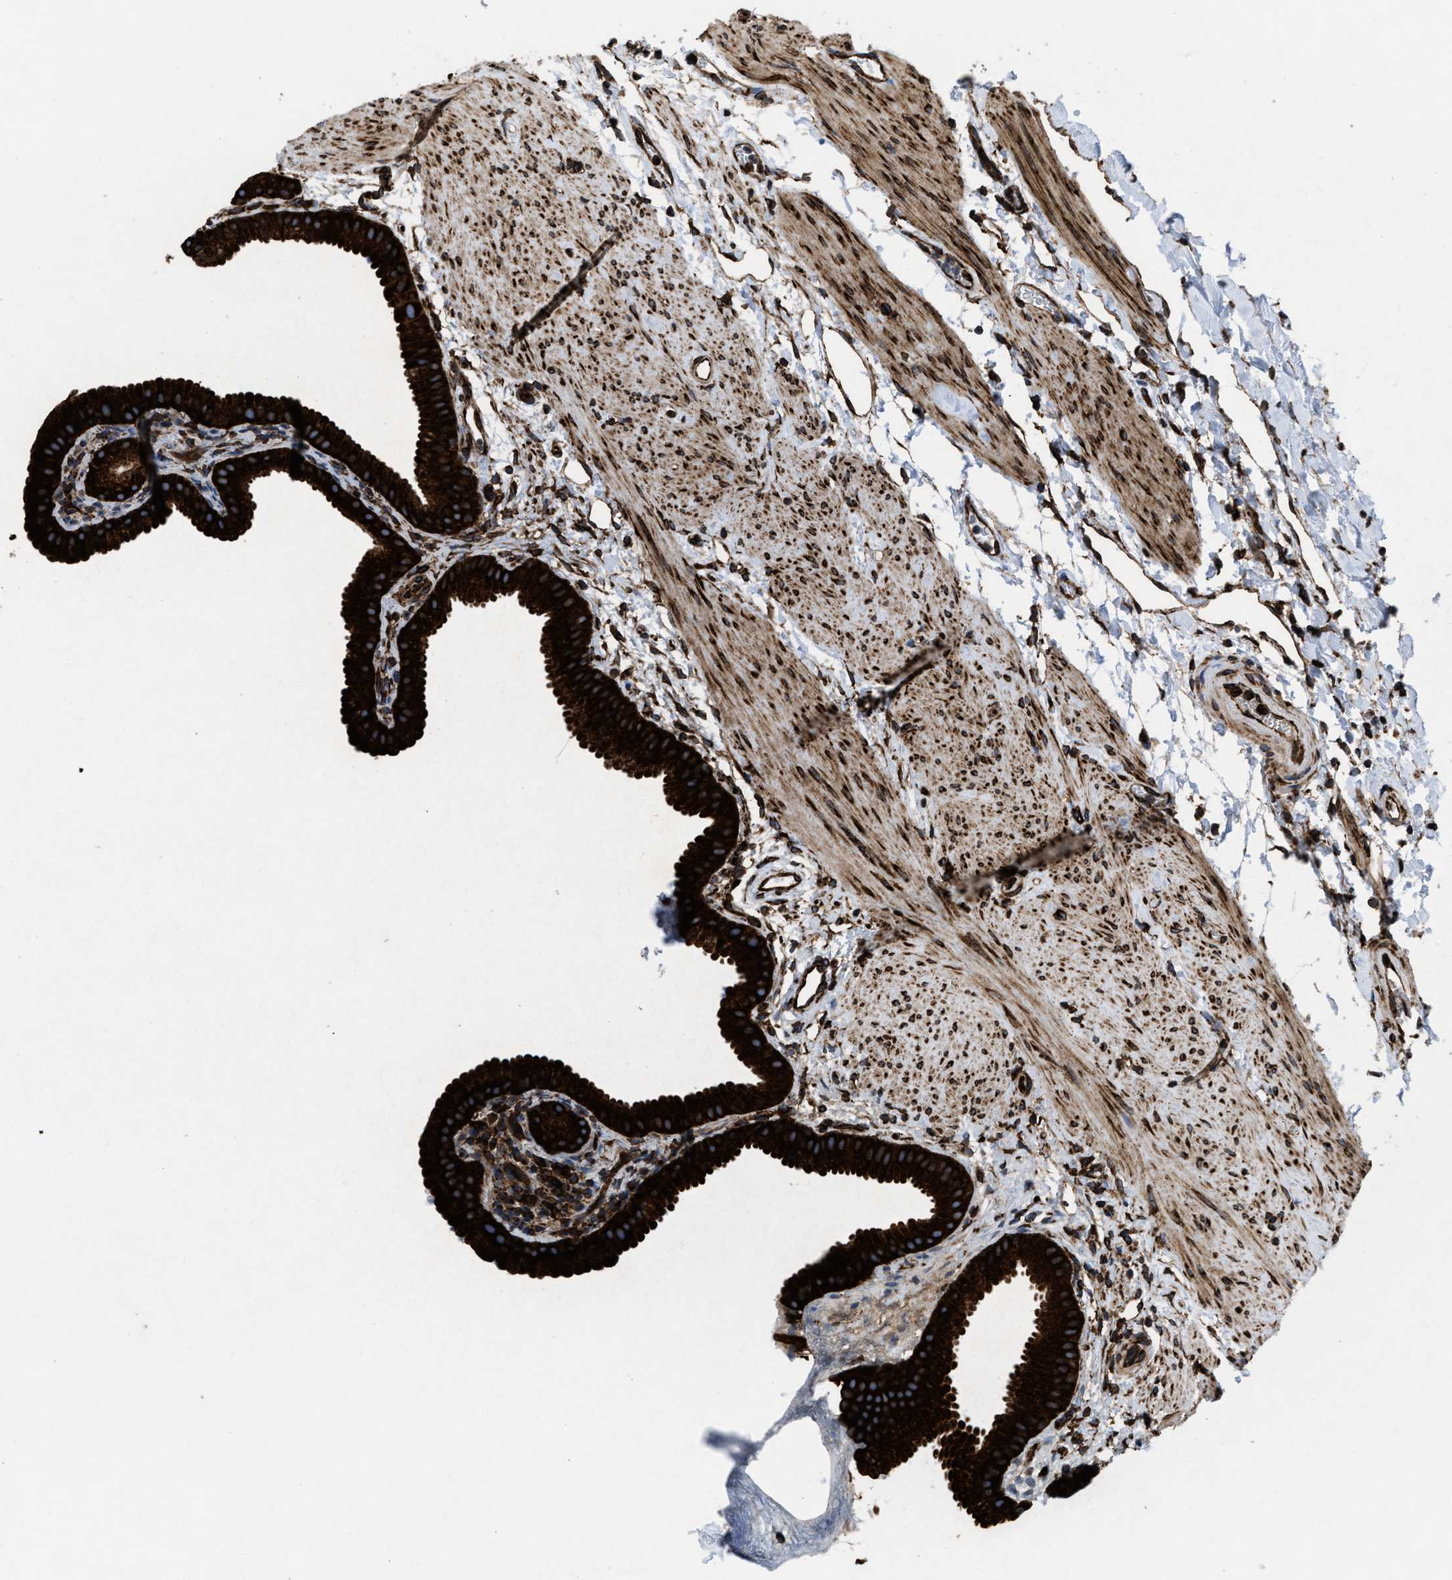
{"staining": {"intensity": "strong", "quantity": ">75%", "location": "cytoplasmic/membranous"}, "tissue": "gallbladder", "cell_type": "Glandular cells", "image_type": "normal", "snomed": [{"axis": "morphology", "description": "Normal tissue, NOS"}, {"axis": "topography", "description": "Gallbladder"}], "caption": "IHC histopathology image of unremarkable gallbladder: gallbladder stained using immunohistochemistry exhibits high levels of strong protein expression localized specifically in the cytoplasmic/membranous of glandular cells, appearing as a cytoplasmic/membranous brown color.", "gene": "CAPRIN1", "patient": {"sex": "female", "age": 64}}